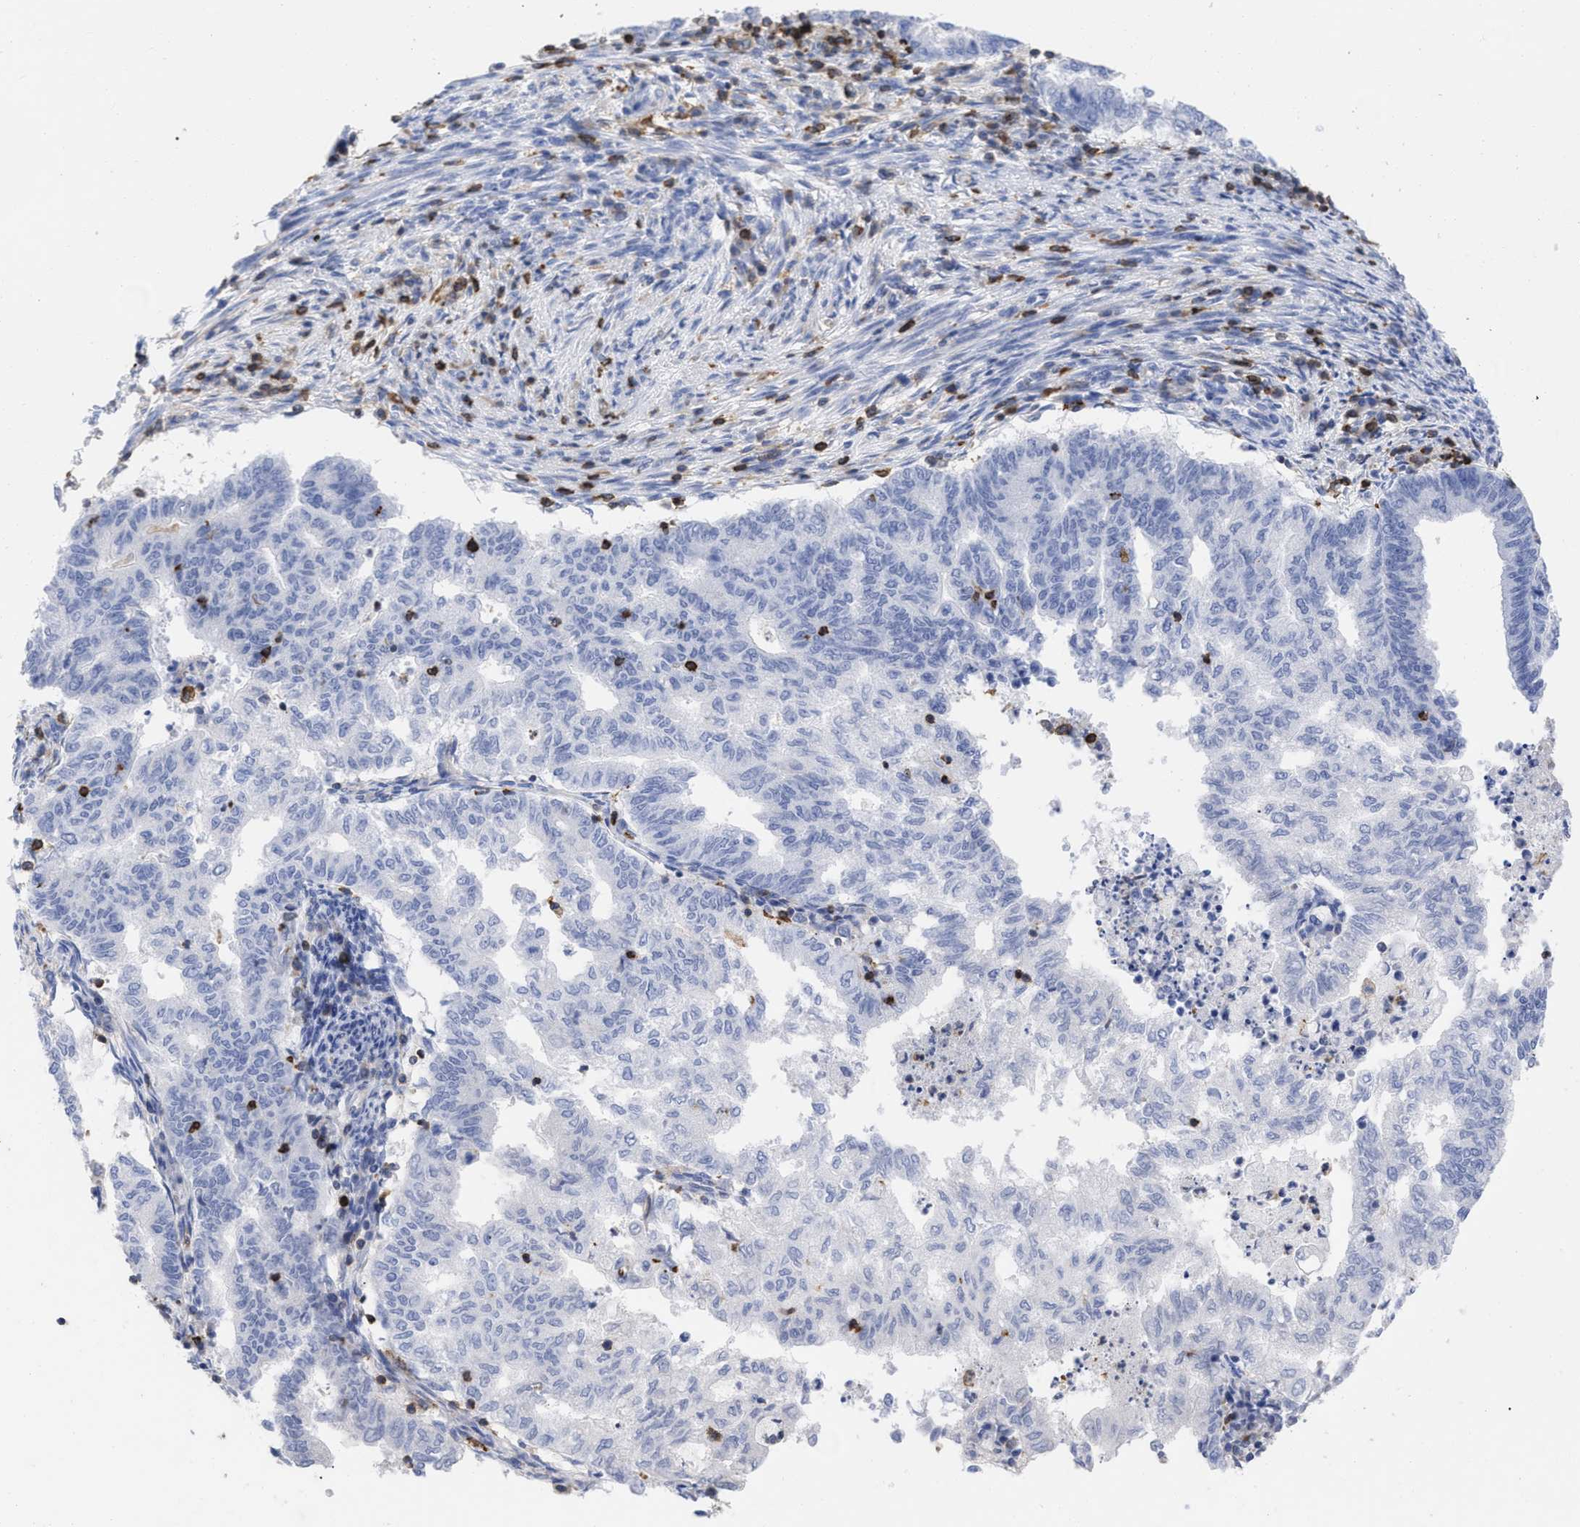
{"staining": {"intensity": "negative", "quantity": "none", "location": "none"}, "tissue": "endometrial cancer", "cell_type": "Tumor cells", "image_type": "cancer", "snomed": [{"axis": "morphology", "description": "Polyp, NOS"}, {"axis": "morphology", "description": "Adenocarcinoma, NOS"}, {"axis": "morphology", "description": "Adenoma, NOS"}, {"axis": "topography", "description": "Endometrium"}], "caption": "Immunohistochemical staining of endometrial cancer (adenoma) reveals no significant expression in tumor cells.", "gene": "HCLS1", "patient": {"sex": "female", "age": 79}}